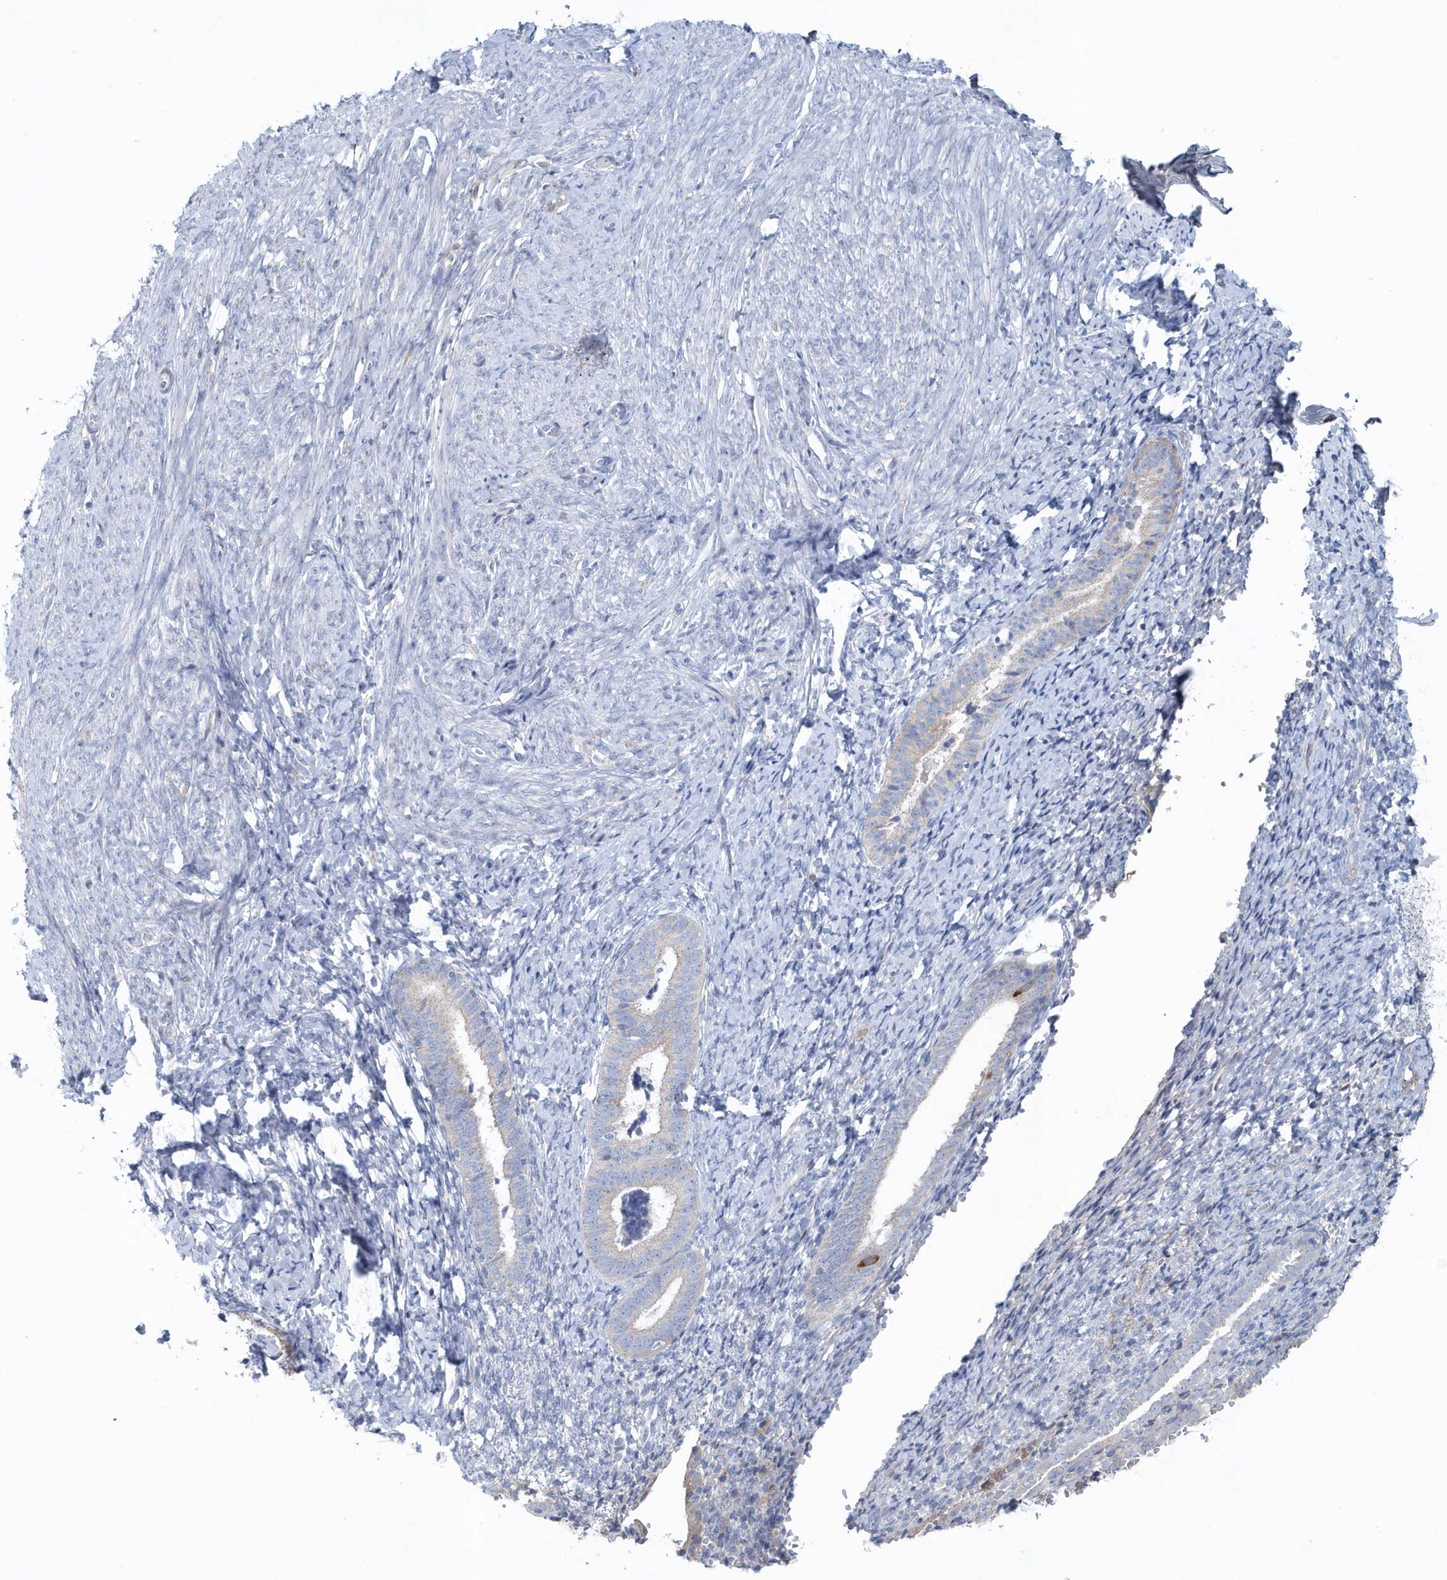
{"staining": {"intensity": "negative", "quantity": "none", "location": "none"}, "tissue": "endometrium", "cell_type": "Cells in endometrial stroma", "image_type": "normal", "snomed": [{"axis": "morphology", "description": "Normal tissue, NOS"}, {"axis": "topography", "description": "Endometrium"}], "caption": "High magnification brightfield microscopy of unremarkable endometrium stained with DAB (brown) and counterstained with hematoxylin (blue): cells in endometrial stroma show no significant expression. (DAB immunohistochemistry, high magnification).", "gene": "SPATA18", "patient": {"sex": "female", "age": 72}}